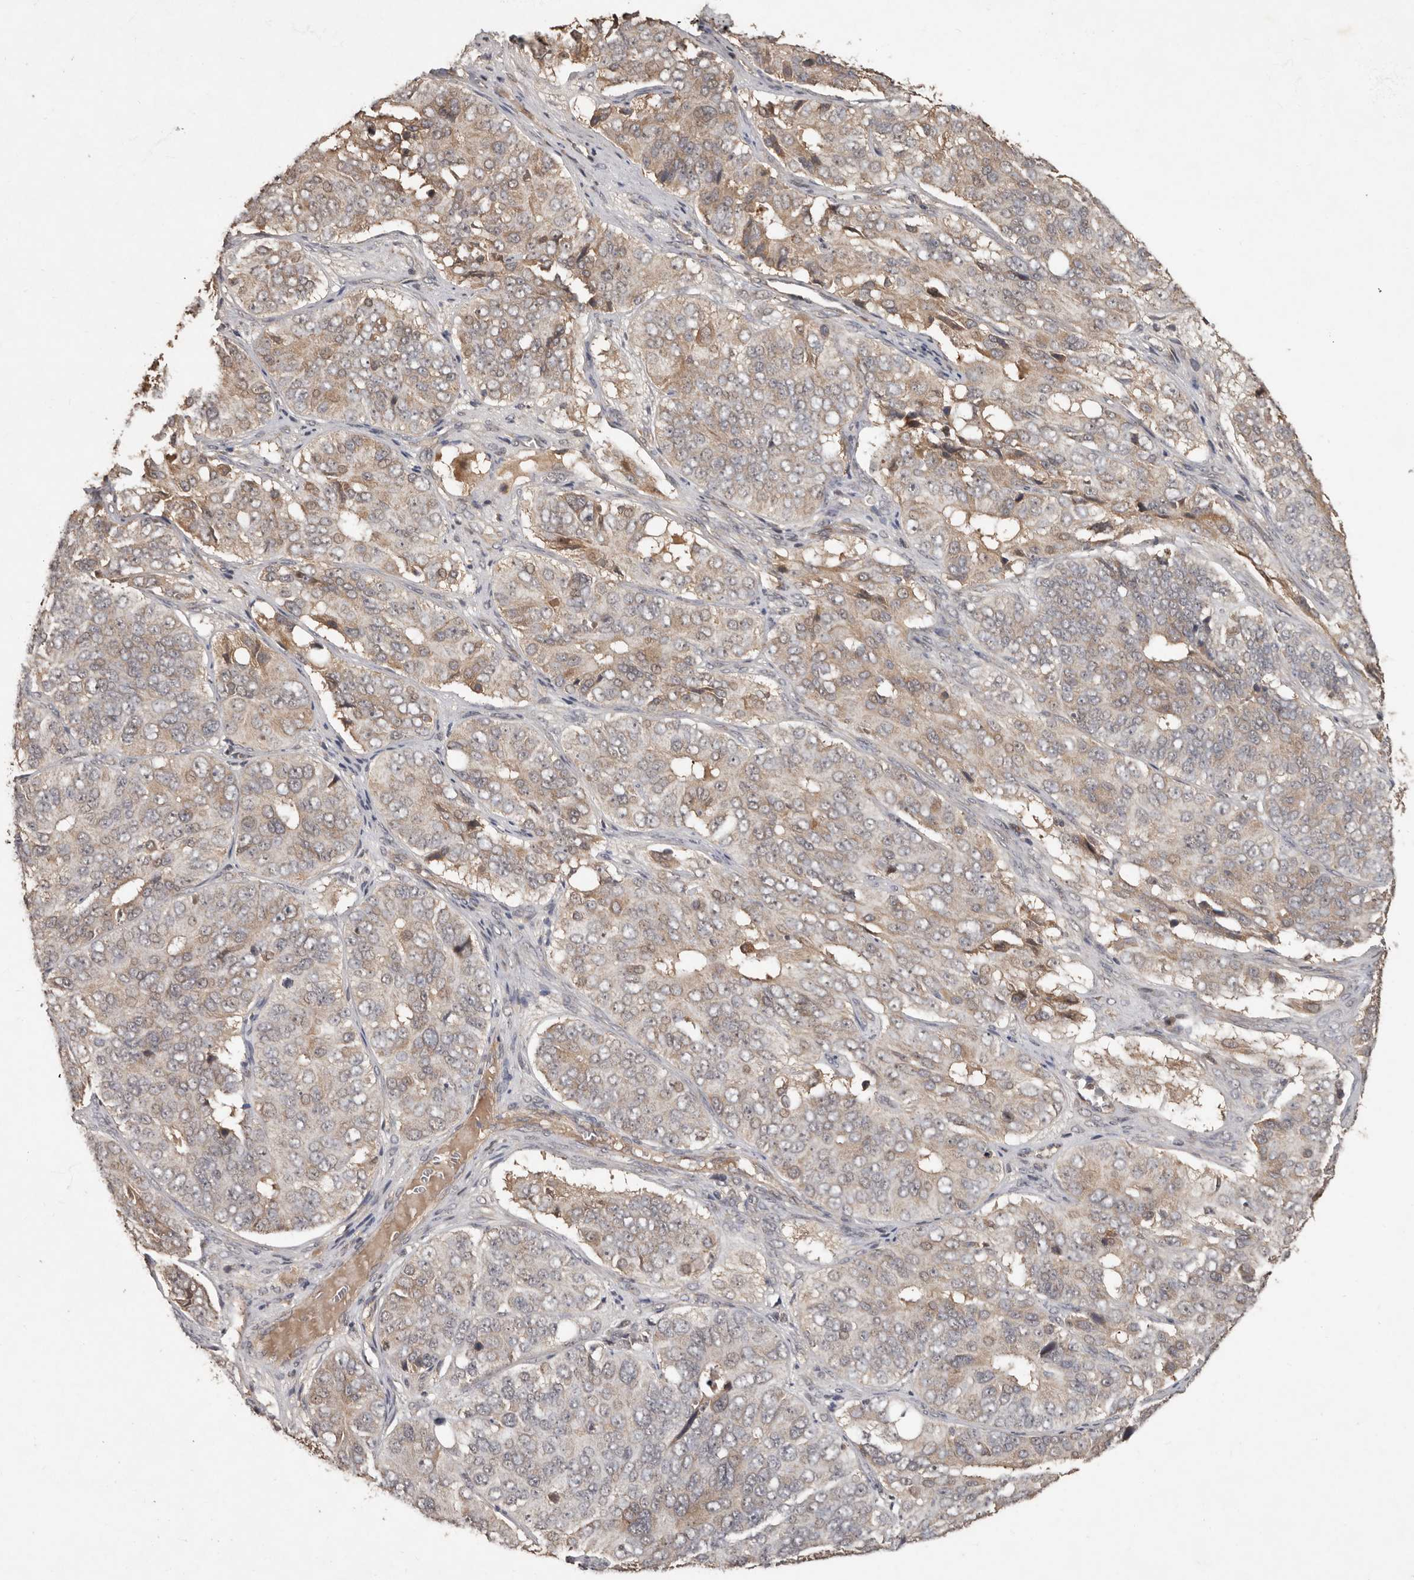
{"staining": {"intensity": "weak", "quantity": ">75%", "location": "cytoplasmic/membranous"}, "tissue": "ovarian cancer", "cell_type": "Tumor cells", "image_type": "cancer", "snomed": [{"axis": "morphology", "description": "Carcinoma, endometroid"}, {"axis": "topography", "description": "Ovary"}], "caption": "Protein expression analysis of human endometroid carcinoma (ovarian) reveals weak cytoplasmic/membranous staining in about >75% of tumor cells.", "gene": "KIF26B", "patient": {"sex": "female", "age": 51}}